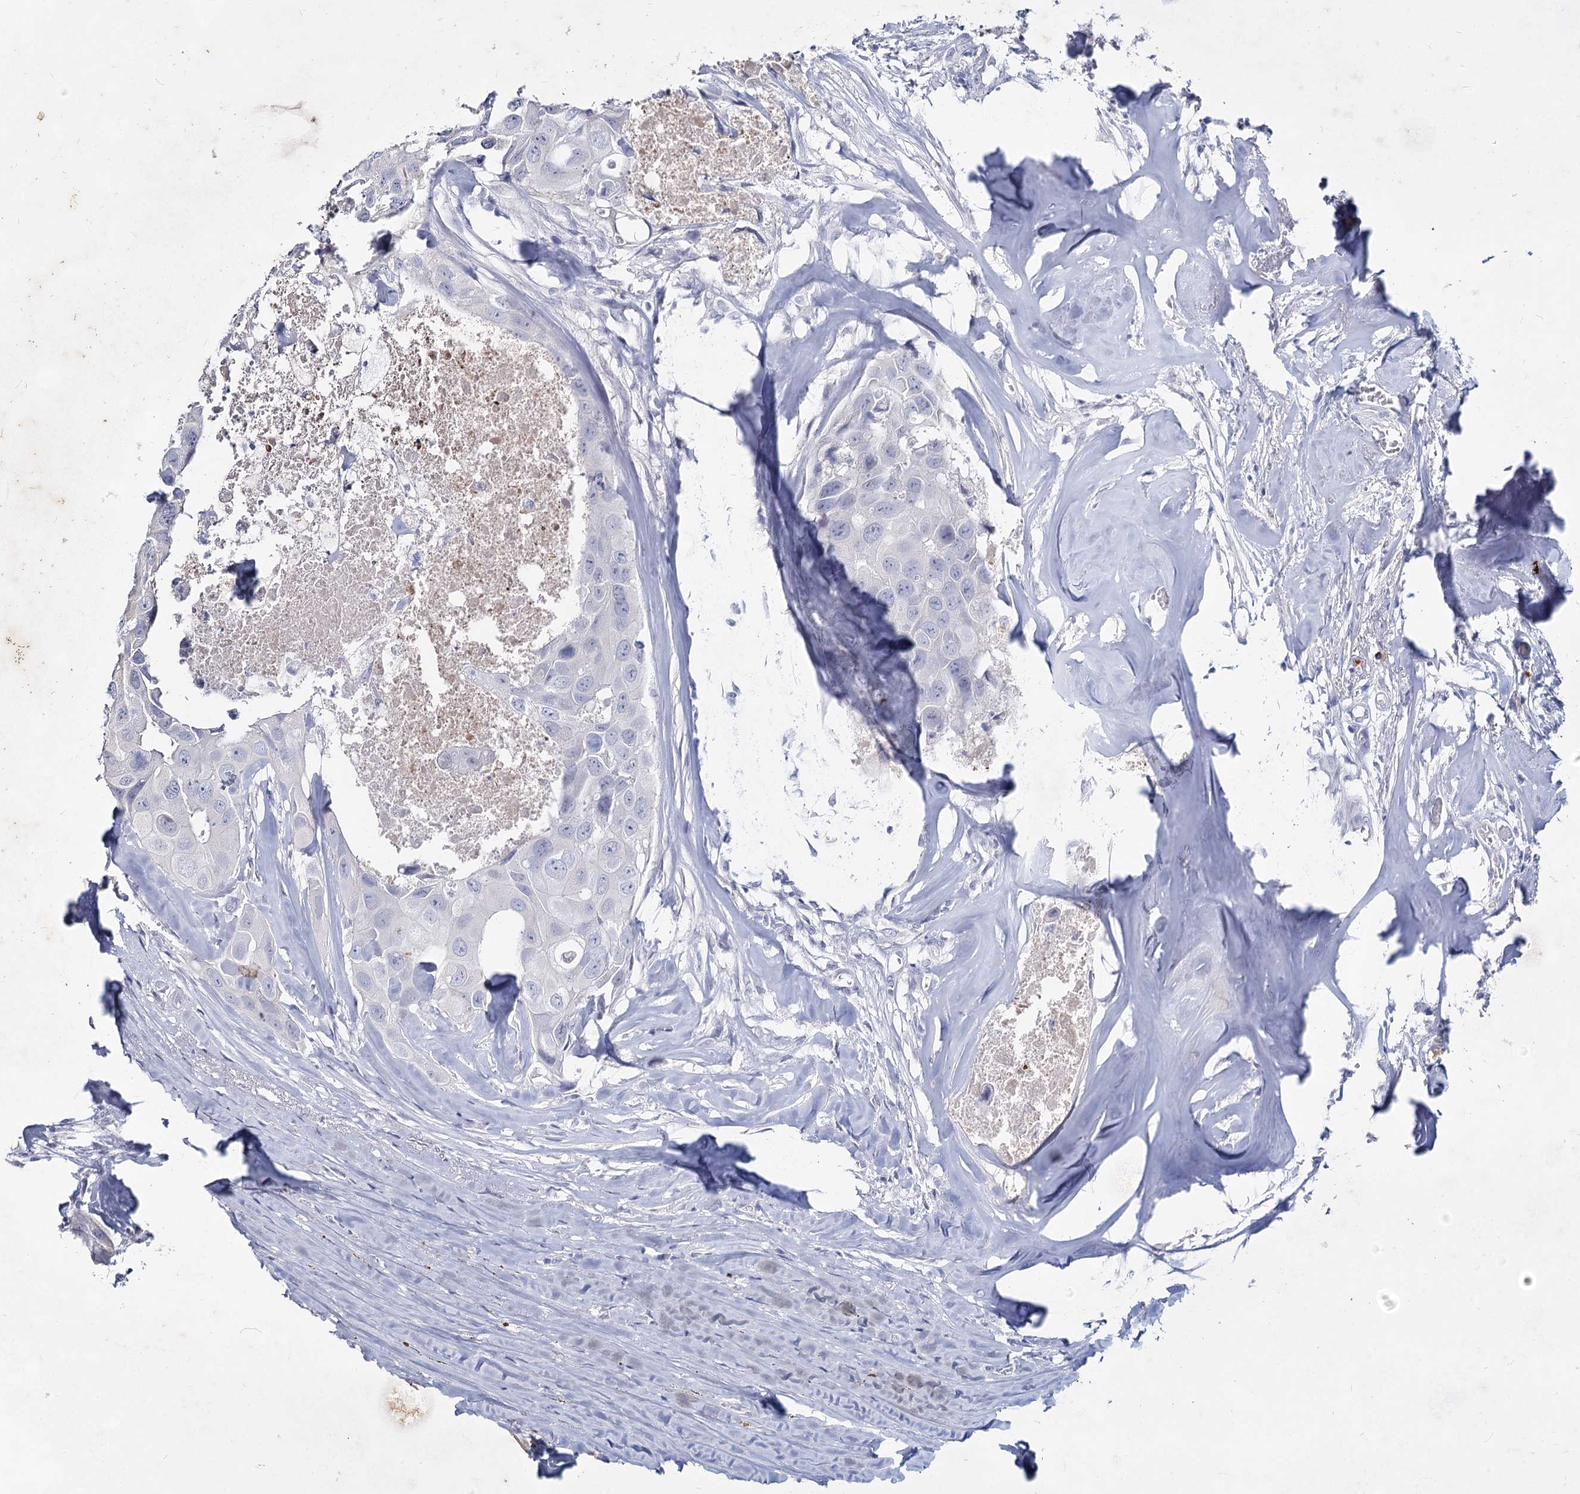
{"staining": {"intensity": "negative", "quantity": "none", "location": "none"}, "tissue": "head and neck cancer", "cell_type": "Tumor cells", "image_type": "cancer", "snomed": [{"axis": "morphology", "description": "Adenocarcinoma, NOS"}, {"axis": "morphology", "description": "Adenocarcinoma, metastatic, NOS"}, {"axis": "topography", "description": "Head-Neck"}], "caption": "Protein analysis of head and neck adenocarcinoma reveals no significant positivity in tumor cells.", "gene": "CCDC73", "patient": {"sex": "male", "age": 75}}